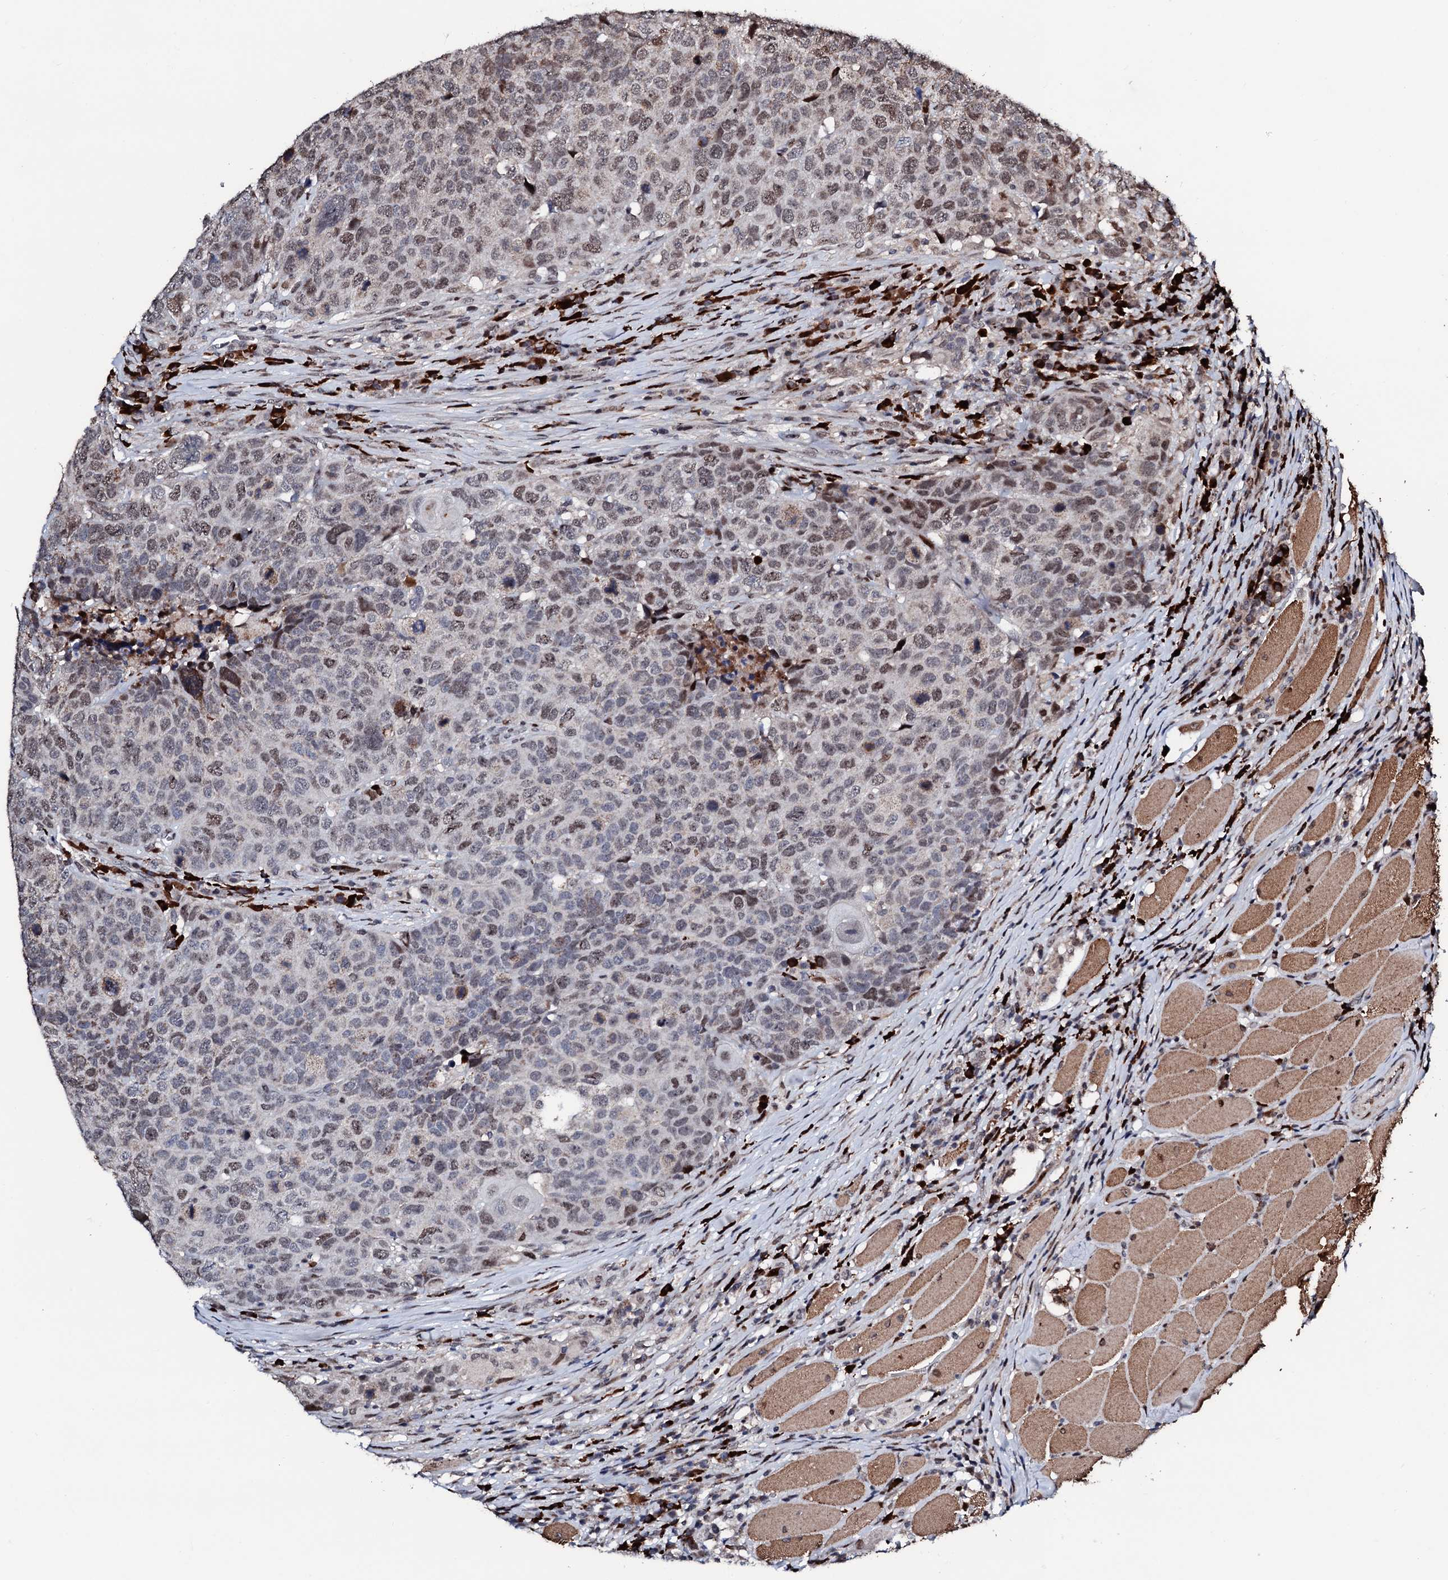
{"staining": {"intensity": "moderate", "quantity": "<25%", "location": "nuclear"}, "tissue": "head and neck cancer", "cell_type": "Tumor cells", "image_type": "cancer", "snomed": [{"axis": "morphology", "description": "Squamous cell carcinoma, NOS"}, {"axis": "topography", "description": "Head-Neck"}], "caption": "Moderate nuclear expression is appreciated in about <25% of tumor cells in squamous cell carcinoma (head and neck).", "gene": "KIF18A", "patient": {"sex": "male", "age": 66}}